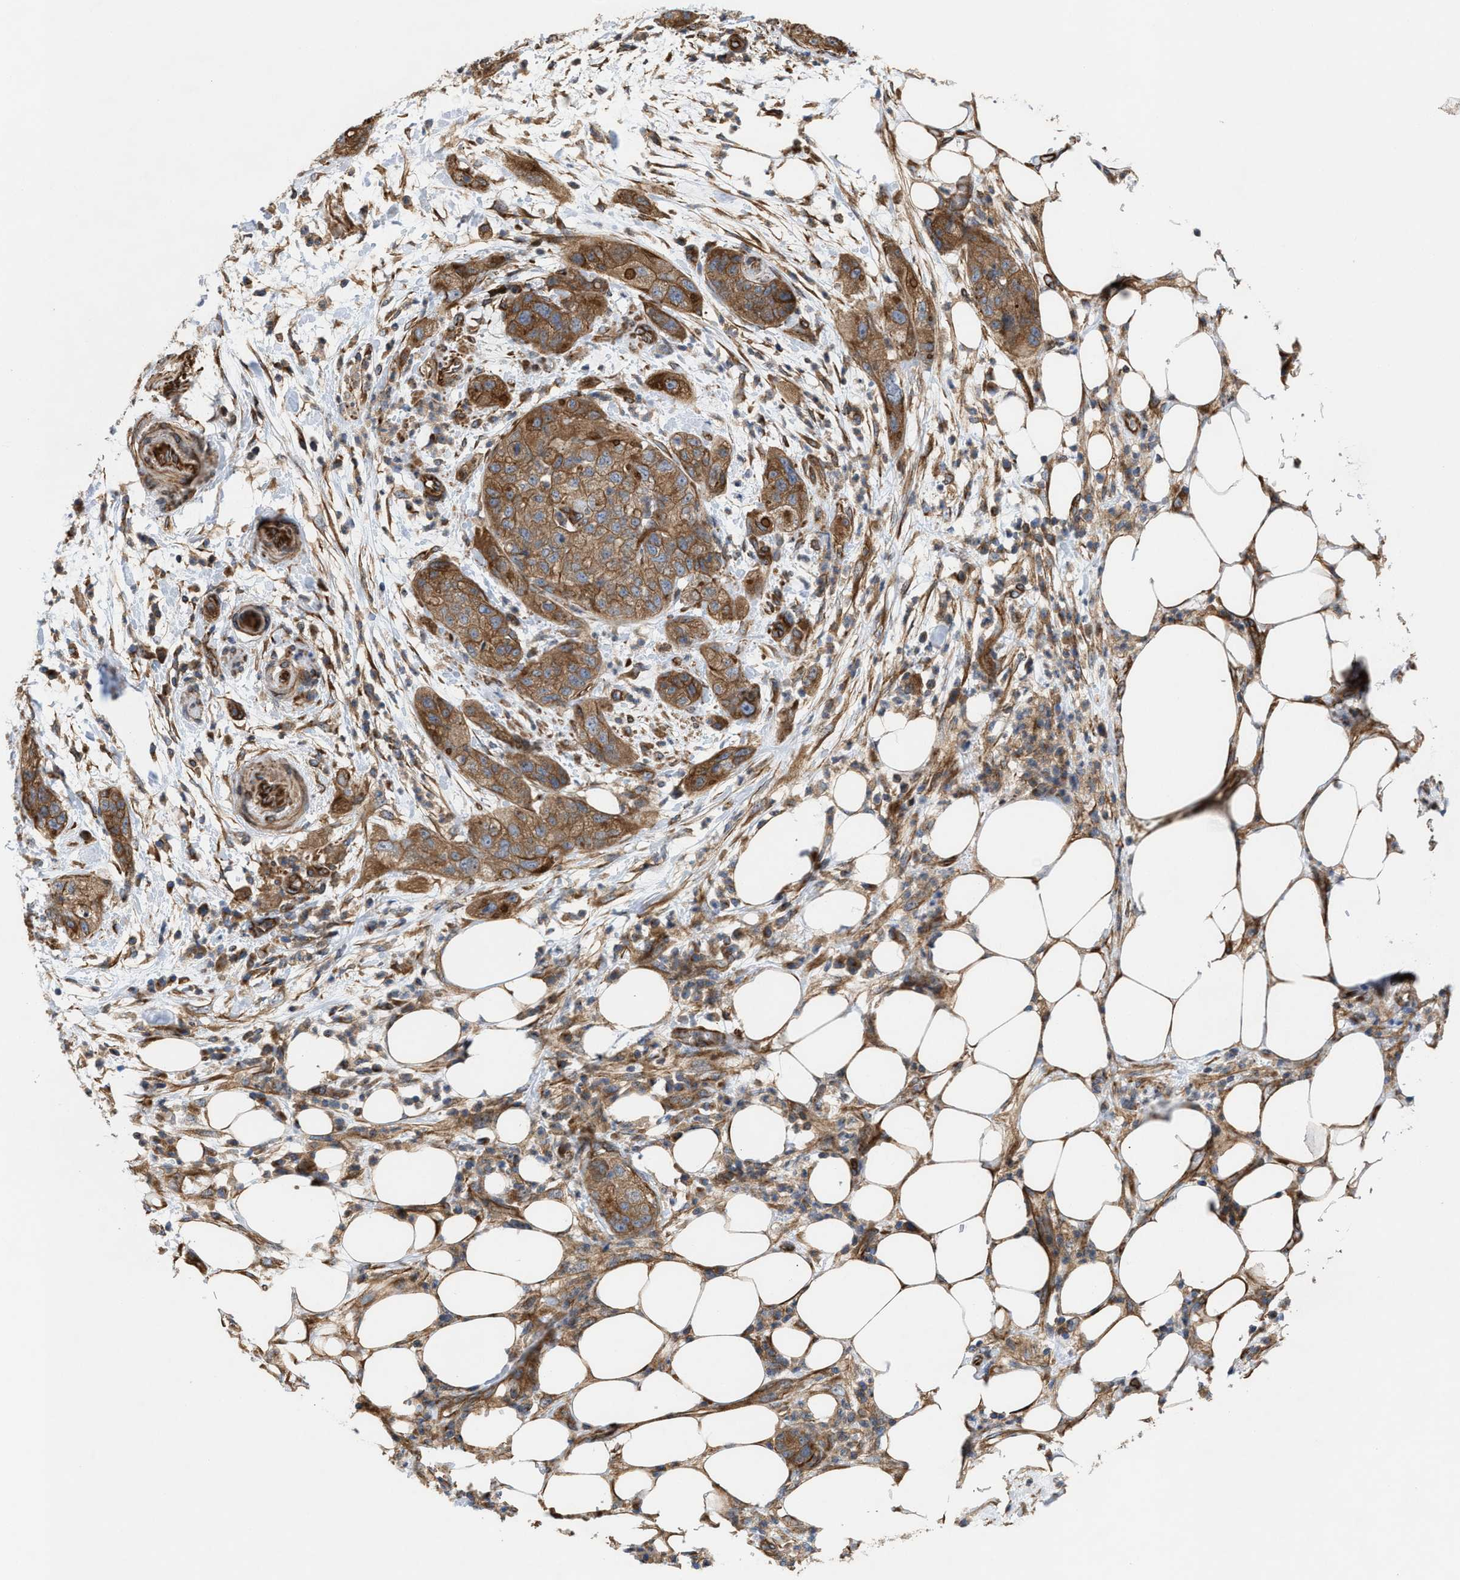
{"staining": {"intensity": "moderate", "quantity": ">75%", "location": "cytoplasmic/membranous"}, "tissue": "pancreatic cancer", "cell_type": "Tumor cells", "image_type": "cancer", "snomed": [{"axis": "morphology", "description": "Adenocarcinoma, NOS"}, {"axis": "topography", "description": "Pancreas"}], "caption": "A micrograph of human pancreatic cancer stained for a protein reveals moderate cytoplasmic/membranous brown staining in tumor cells.", "gene": "EPS15L1", "patient": {"sex": "female", "age": 78}}